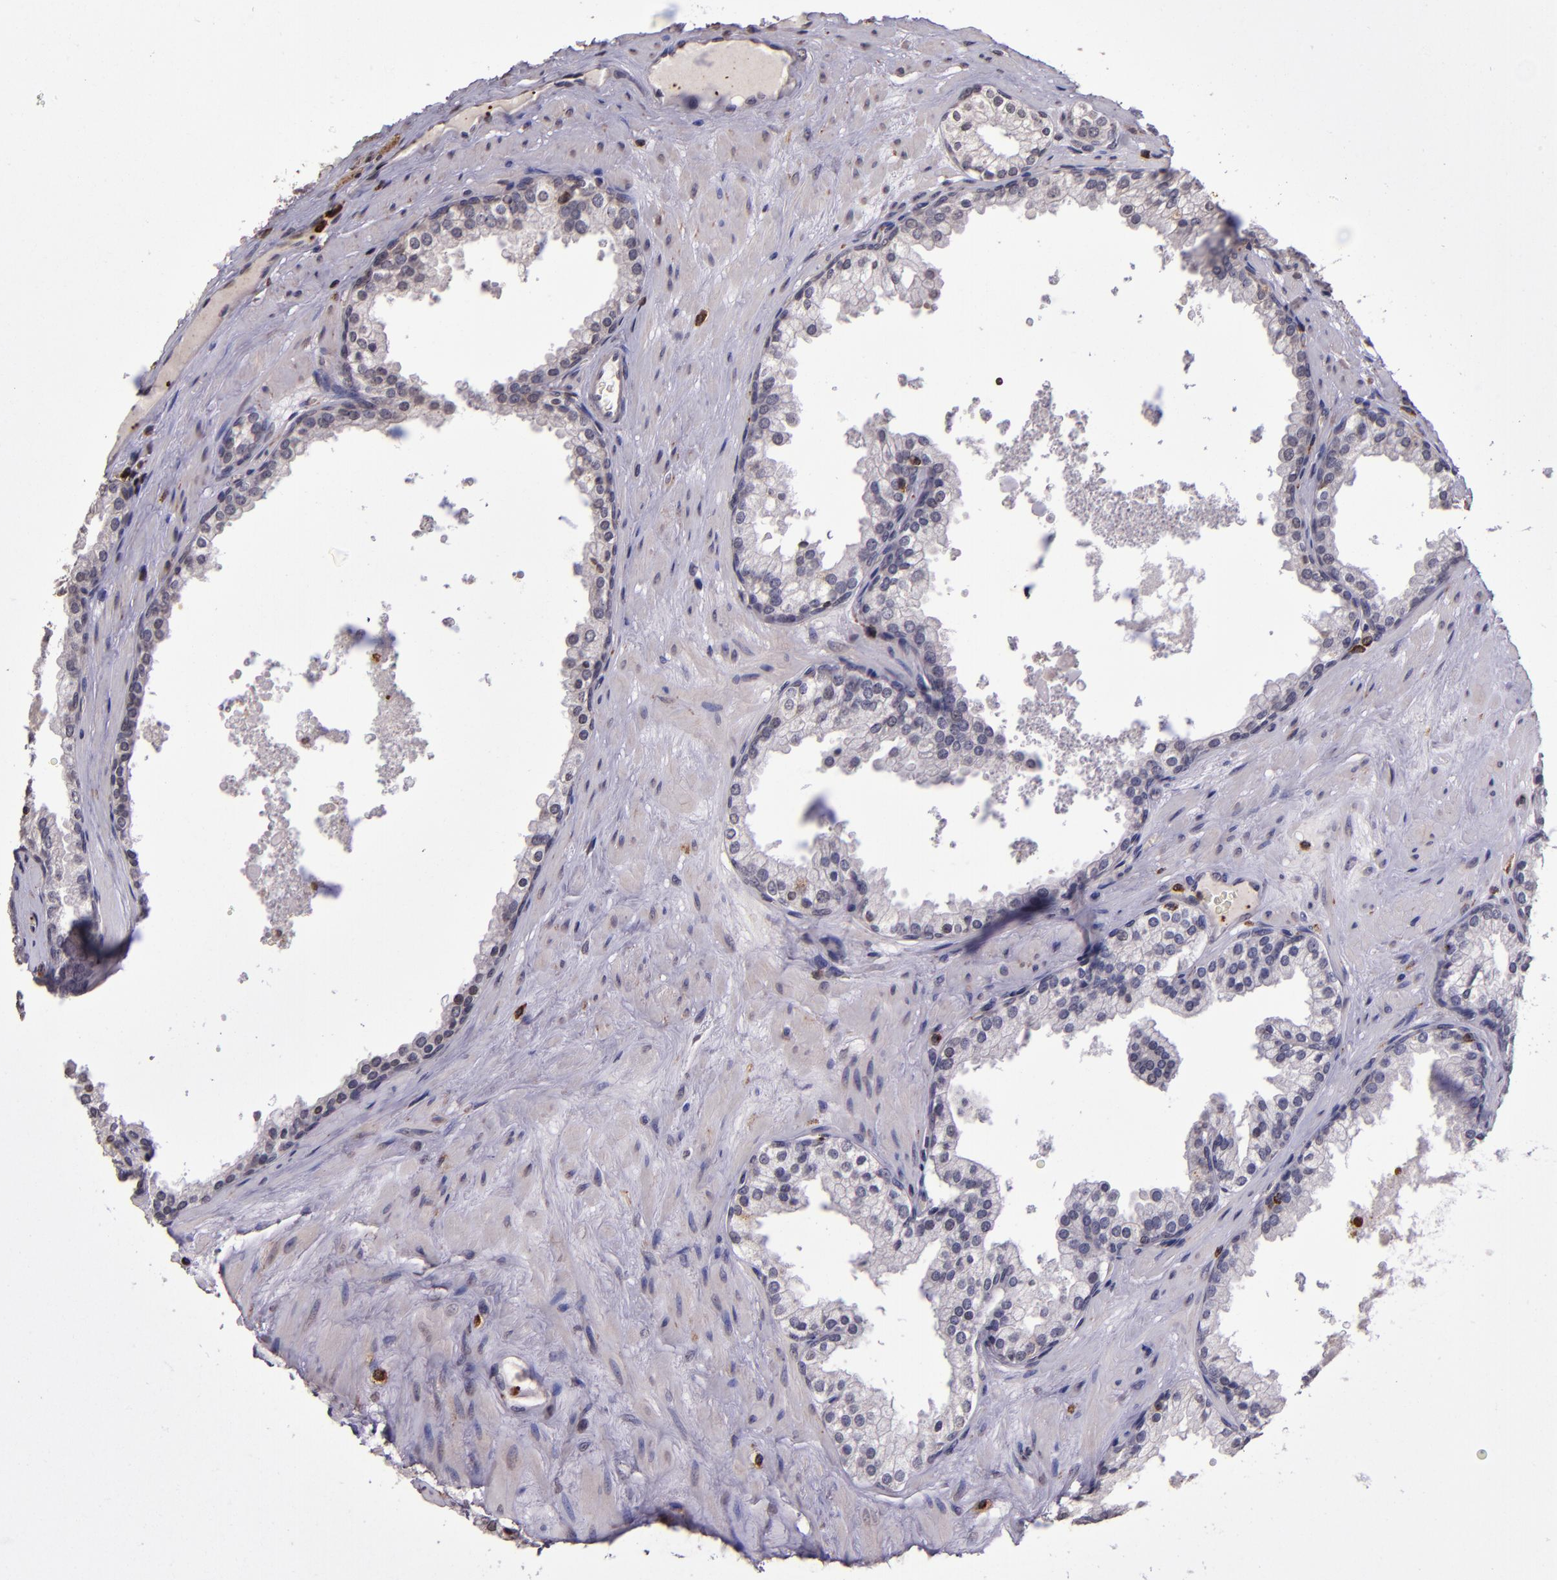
{"staining": {"intensity": "negative", "quantity": "none", "location": "none"}, "tissue": "prostate cancer", "cell_type": "Tumor cells", "image_type": "cancer", "snomed": [{"axis": "morphology", "description": "Adenocarcinoma, Medium grade"}, {"axis": "topography", "description": "Prostate"}], "caption": "Protein analysis of prostate adenocarcinoma (medium-grade) demonstrates no significant positivity in tumor cells.", "gene": "SLC2A3", "patient": {"sex": "male", "age": 60}}